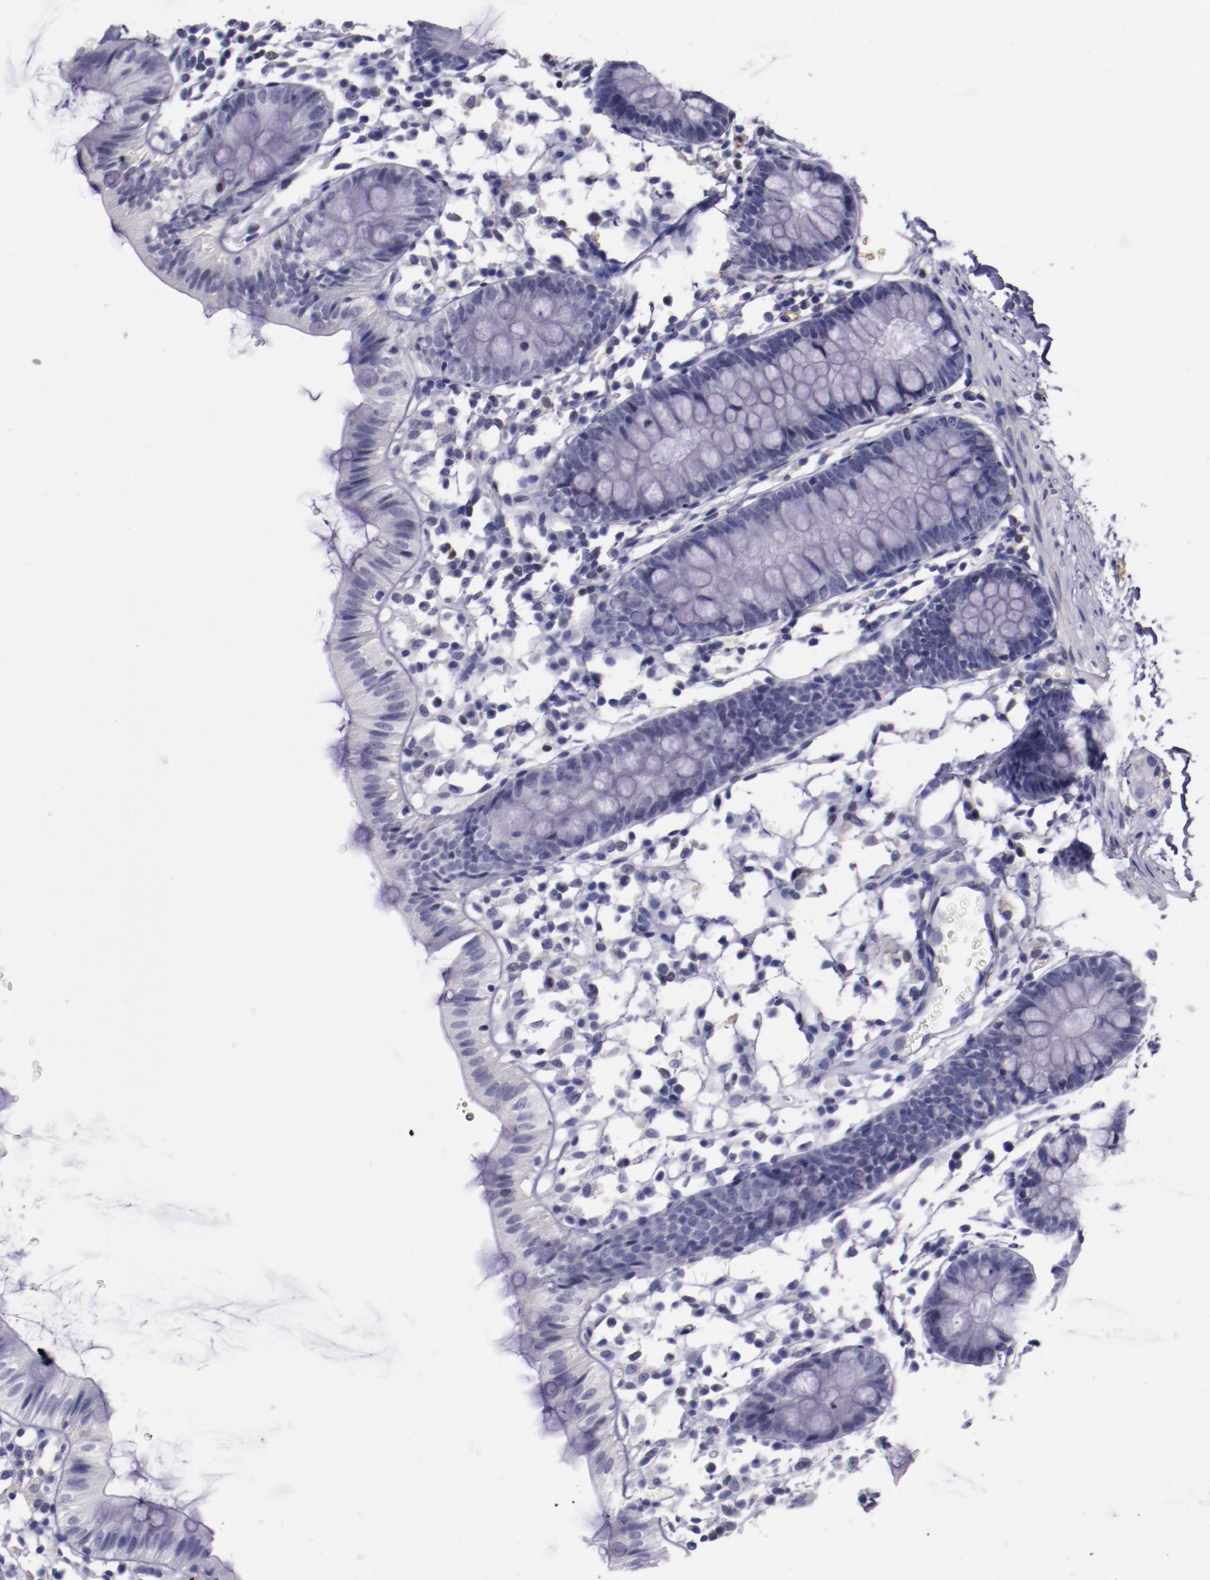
{"staining": {"intensity": "negative", "quantity": "none", "location": "none"}, "tissue": "colon", "cell_type": "Endothelial cells", "image_type": "normal", "snomed": [{"axis": "morphology", "description": "Normal tissue, NOS"}, {"axis": "topography", "description": "Colon"}], "caption": "The immunohistochemistry histopathology image has no significant staining in endothelial cells of colon. (Stains: DAB (3,3'-diaminobenzidine) IHC with hematoxylin counter stain, Microscopy: brightfield microscopy at high magnification).", "gene": "APOH", "patient": {"sex": "male", "age": 14}}